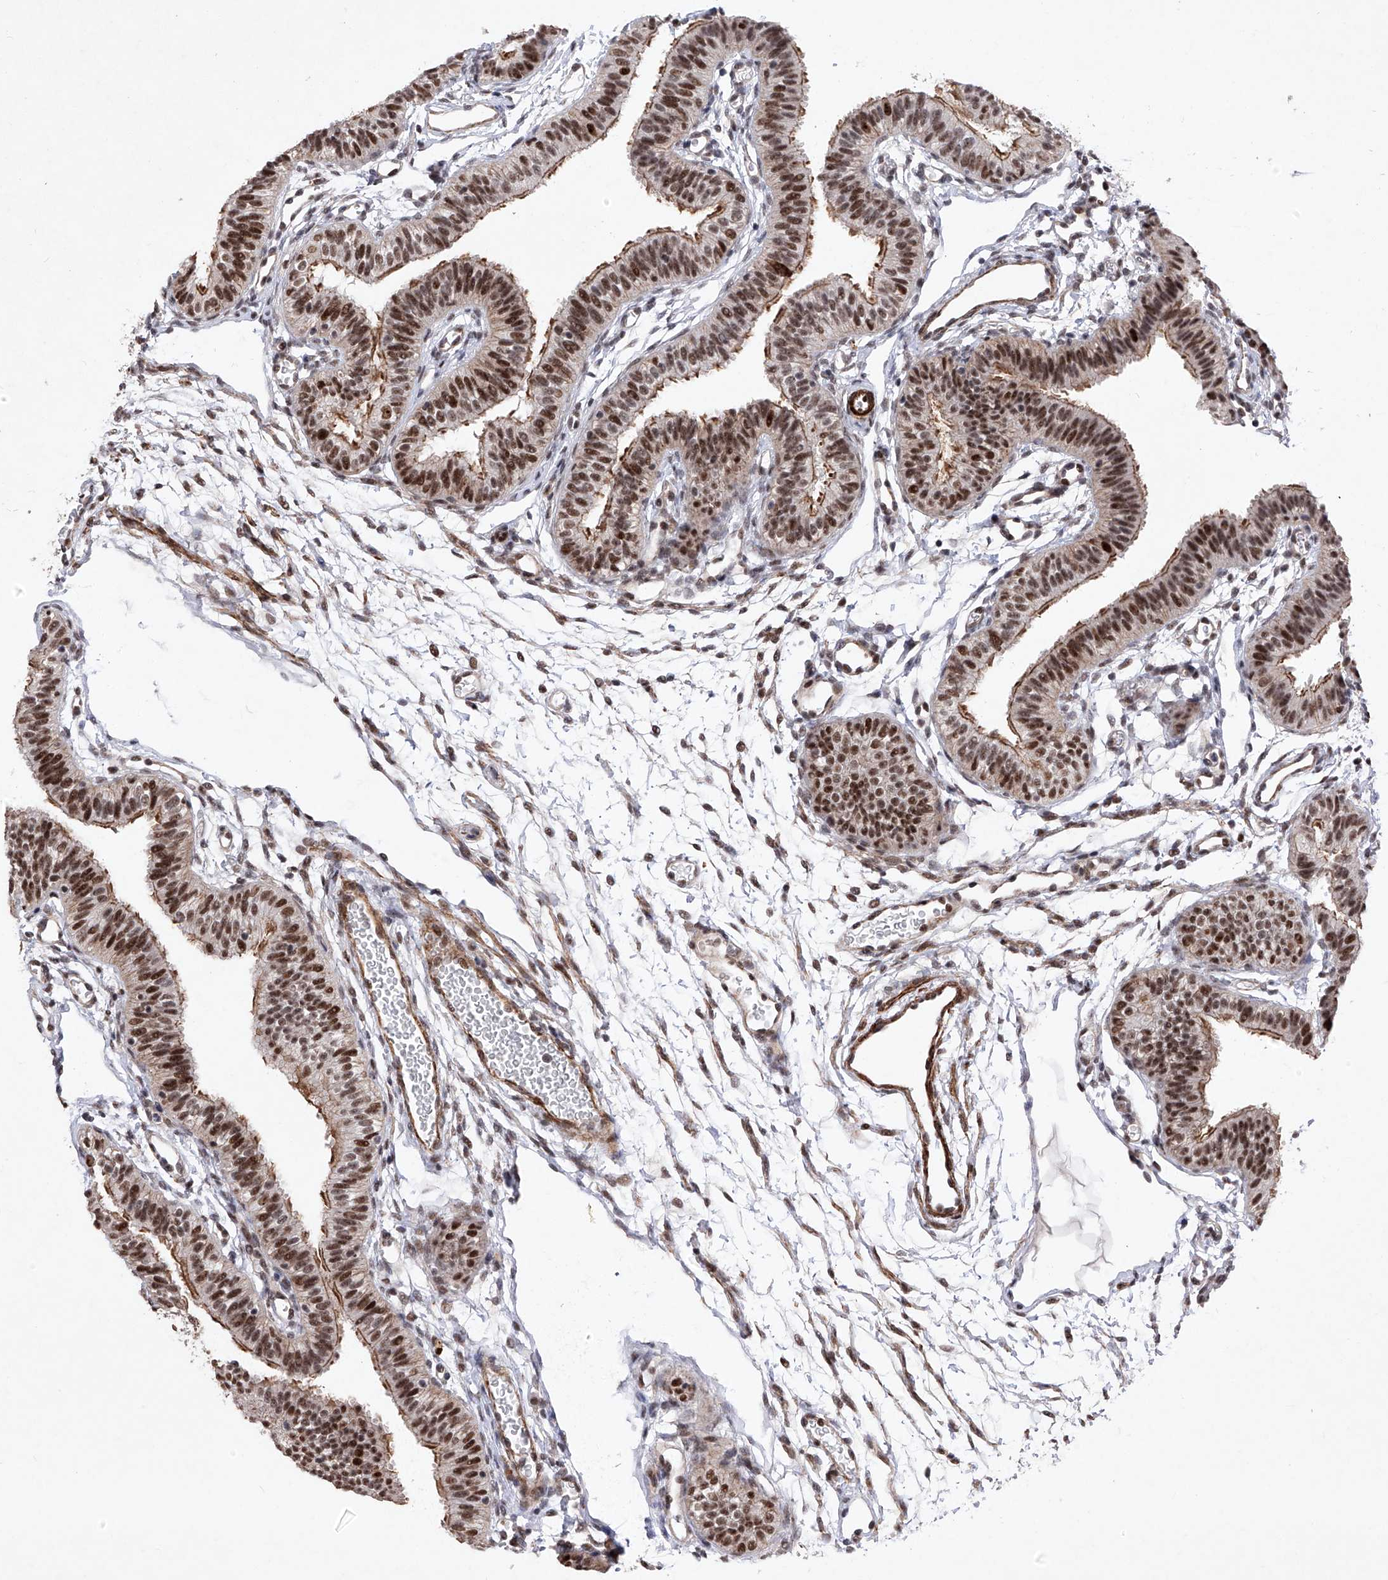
{"staining": {"intensity": "strong", "quantity": "25%-75%", "location": "cytoplasmic/membranous,nuclear"}, "tissue": "fallopian tube", "cell_type": "Glandular cells", "image_type": "normal", "snomed": [{"axis": "morphology", "description": "Normal tissue, NOS"}, {"axis": "topography", "description": "Fallopian tube"}], "caption": "High-magnification brightfield microscopy of unremarkable fallopian tube stained with DAB (brown) and counterstained with hematoxylin (blue). glandular cells exhibit strong cytoplasmic/membranous,nuclear positivity is seen in about25%-75% of cells.", "gene": "NFATC4", "patient": {"sex": "female", "age": 35}}